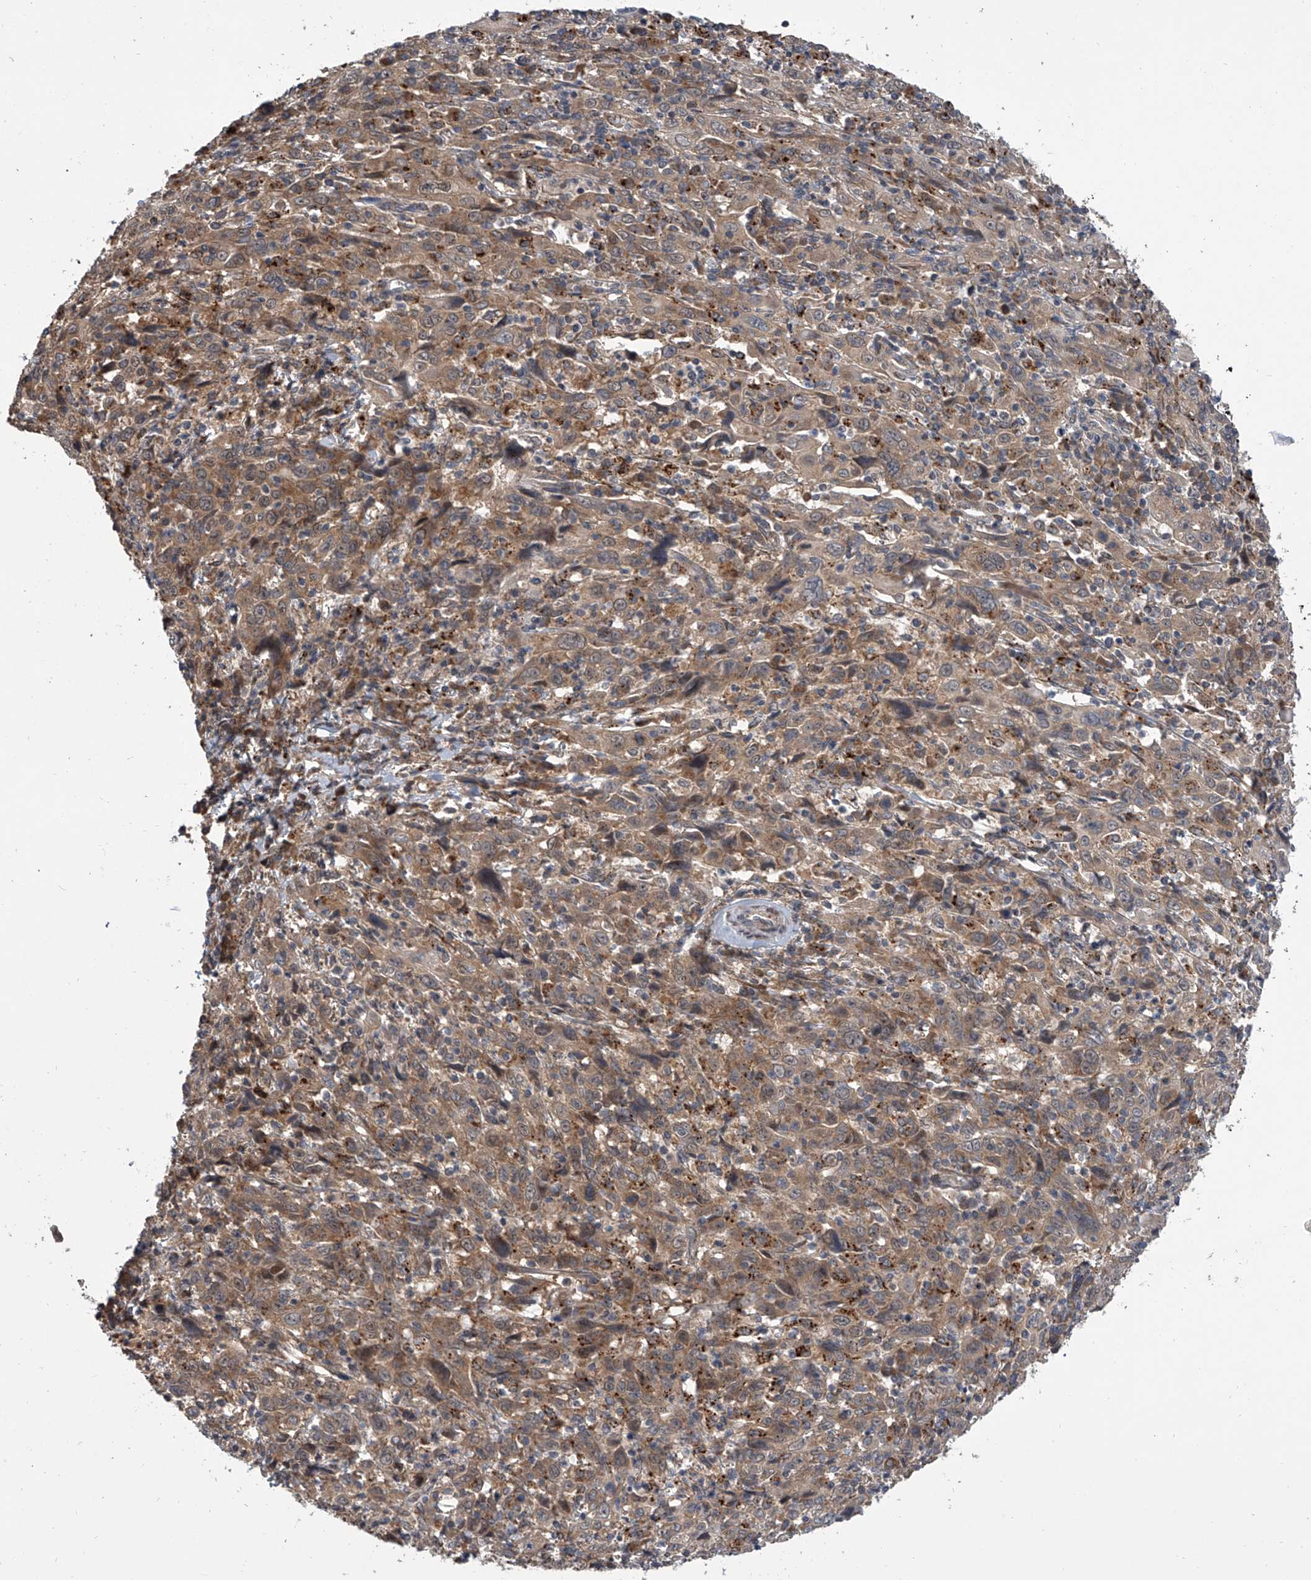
{"staining": {"intensity": "moderate", "quantity": ">75%", "location": "cytoplasmic/membranous"}, "tissue": "cervical cancer", "cell_type": "Tumor cells", "image_type": "cancer", "snomed": [{"axis": "morphology", "description": "Squamous cell carcinoma, NOS"}, {"axis": "topography", "description": "Cervix"}], "caption": "Immunohistochemistry (IHC) of human cervical squamous cell carcinoma shows medium levels of moderate cytoplasmic/membranous positivity in approximately >75% of tumor cells.", "gene": "GEMIN8", "patient": {"sex": "female", "age": 46}}